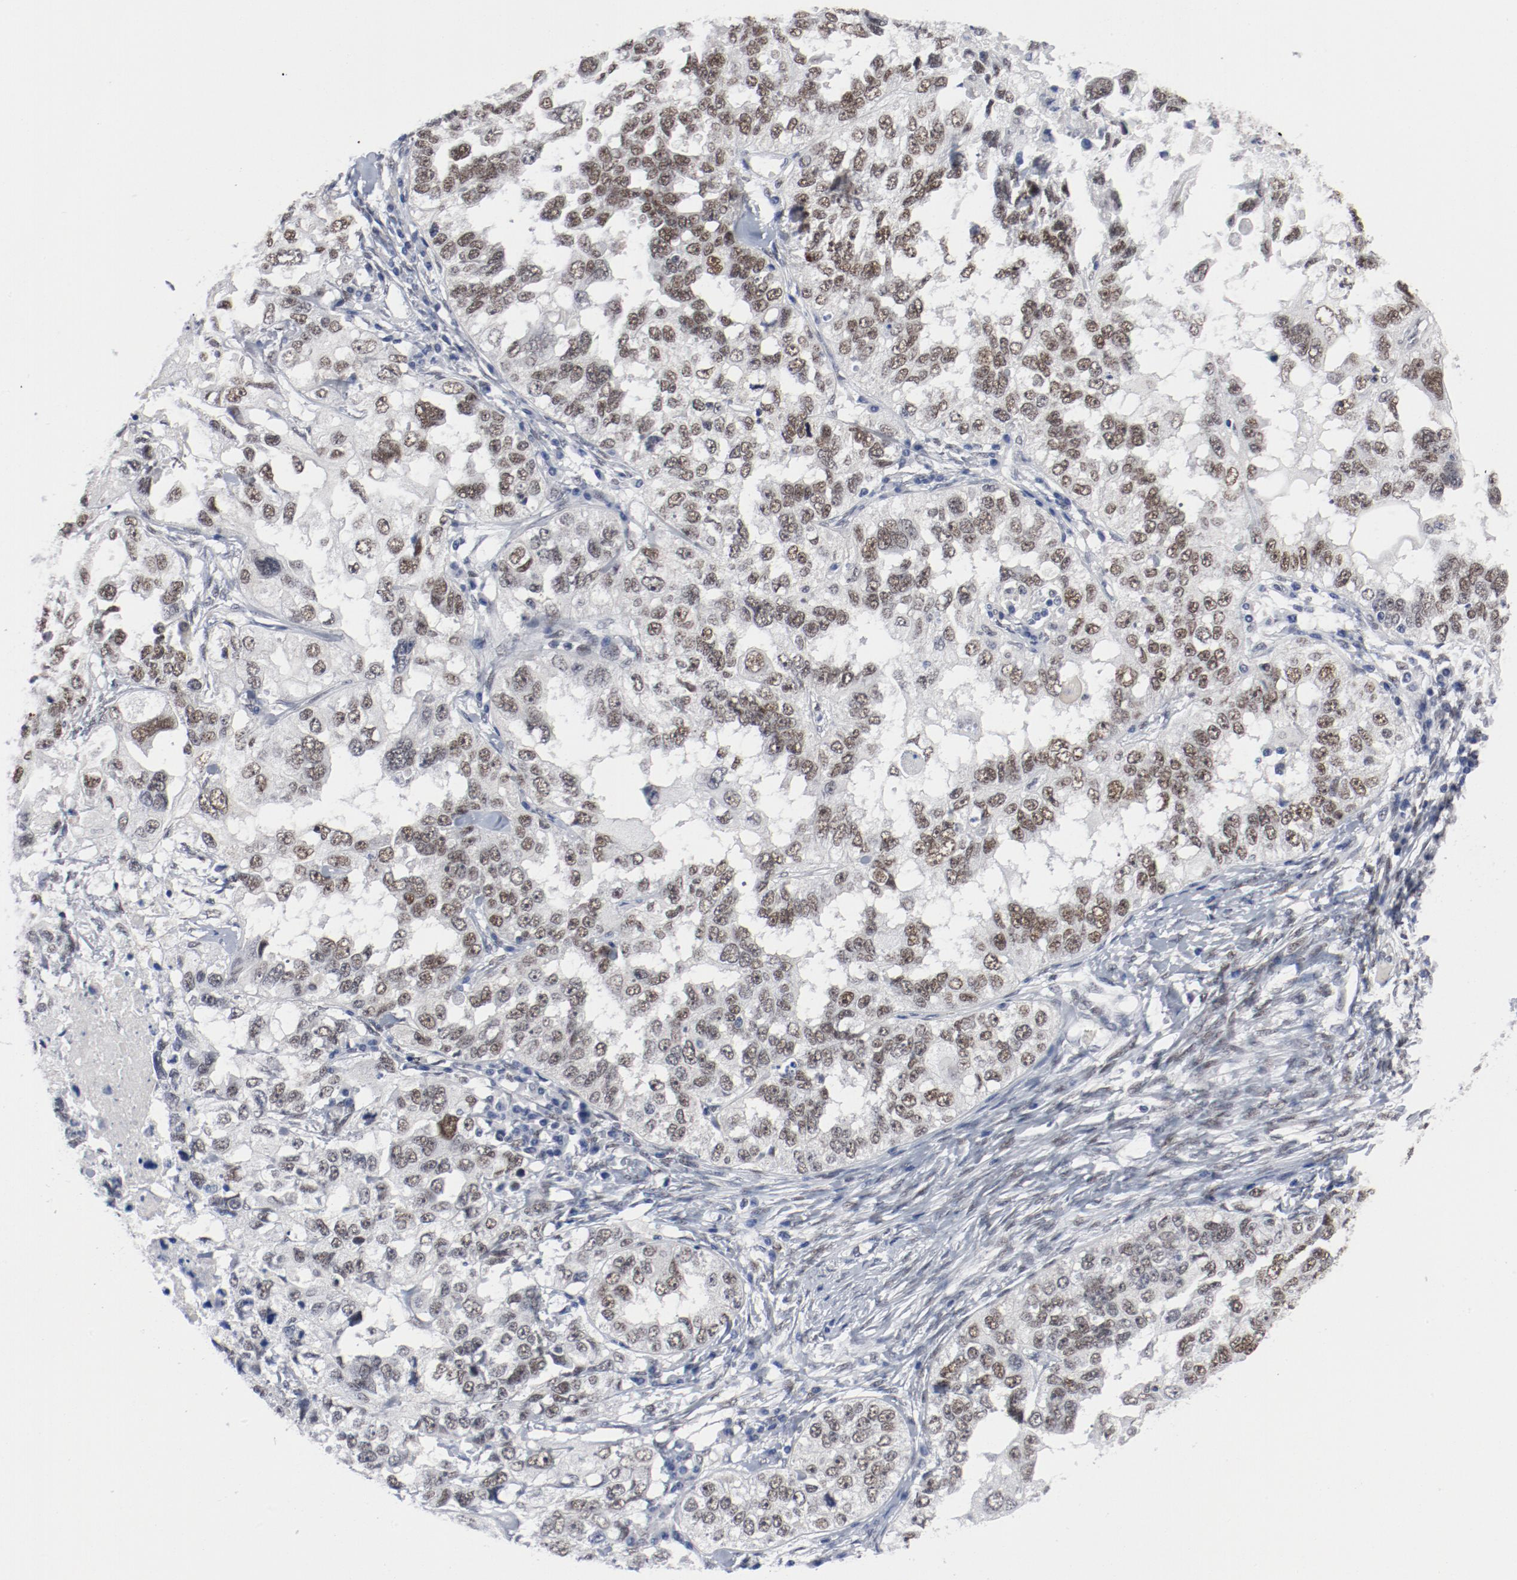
{"staining": {"intensity": "moderate", "quantity": ">75%", "location": "nuclear"}, "tissue": "ovarian cancer", "cell_type": "Tumor cells", "image_type": "cancer", "snomed": [{"axis": "morphology", "description": "Cystadenocarcinoma, serous, NOS"}, {"axis": "topography", "description": "Ovary"}], "caption": "This is an image of IHC staining of ovarian cancer (serous cystadenocarcinoma), which shows moderate expression in the nuclear of tumor cells.", "gene": "ARNT", "patient": {"sex": "female", "age": 82}}